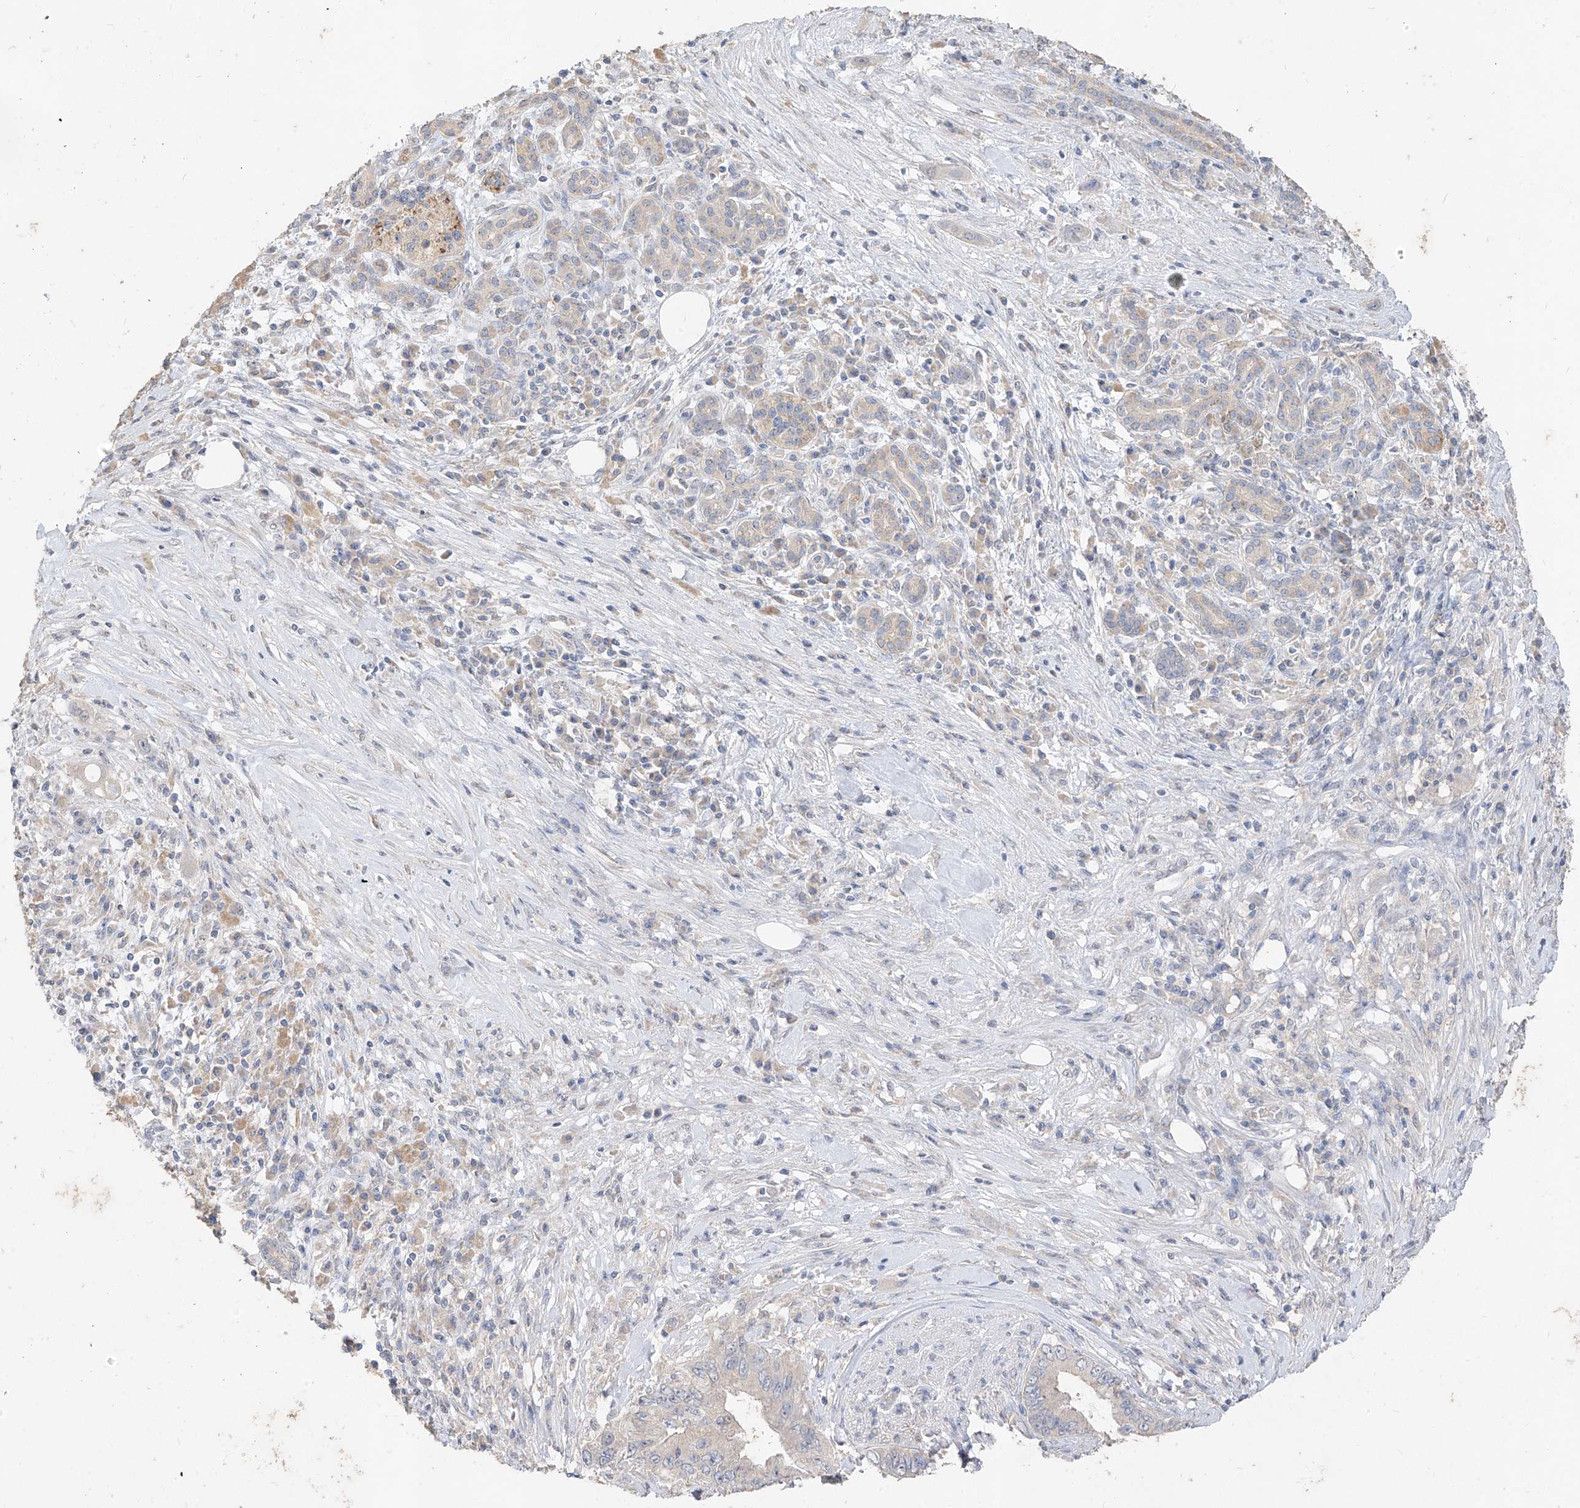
{"staining": {"intensity": "negative", "quantity": "none", "location": "none"}, "tissue": "pancreatic cancer", "cell_type": "Tumor cells", "image_type": "cancer", "snomed": [{"axis": "morphology", "description": "Adenocarcinoma, NOS"}, {"axis": "topography", "description": "Pancreas"}], "caption": "This is an IHC histopathology image of pancreatic cancer. There is no positivity in tumor cells.", "gene": "ZZEF1", "patient": {"sex": "female", "age": 73}}